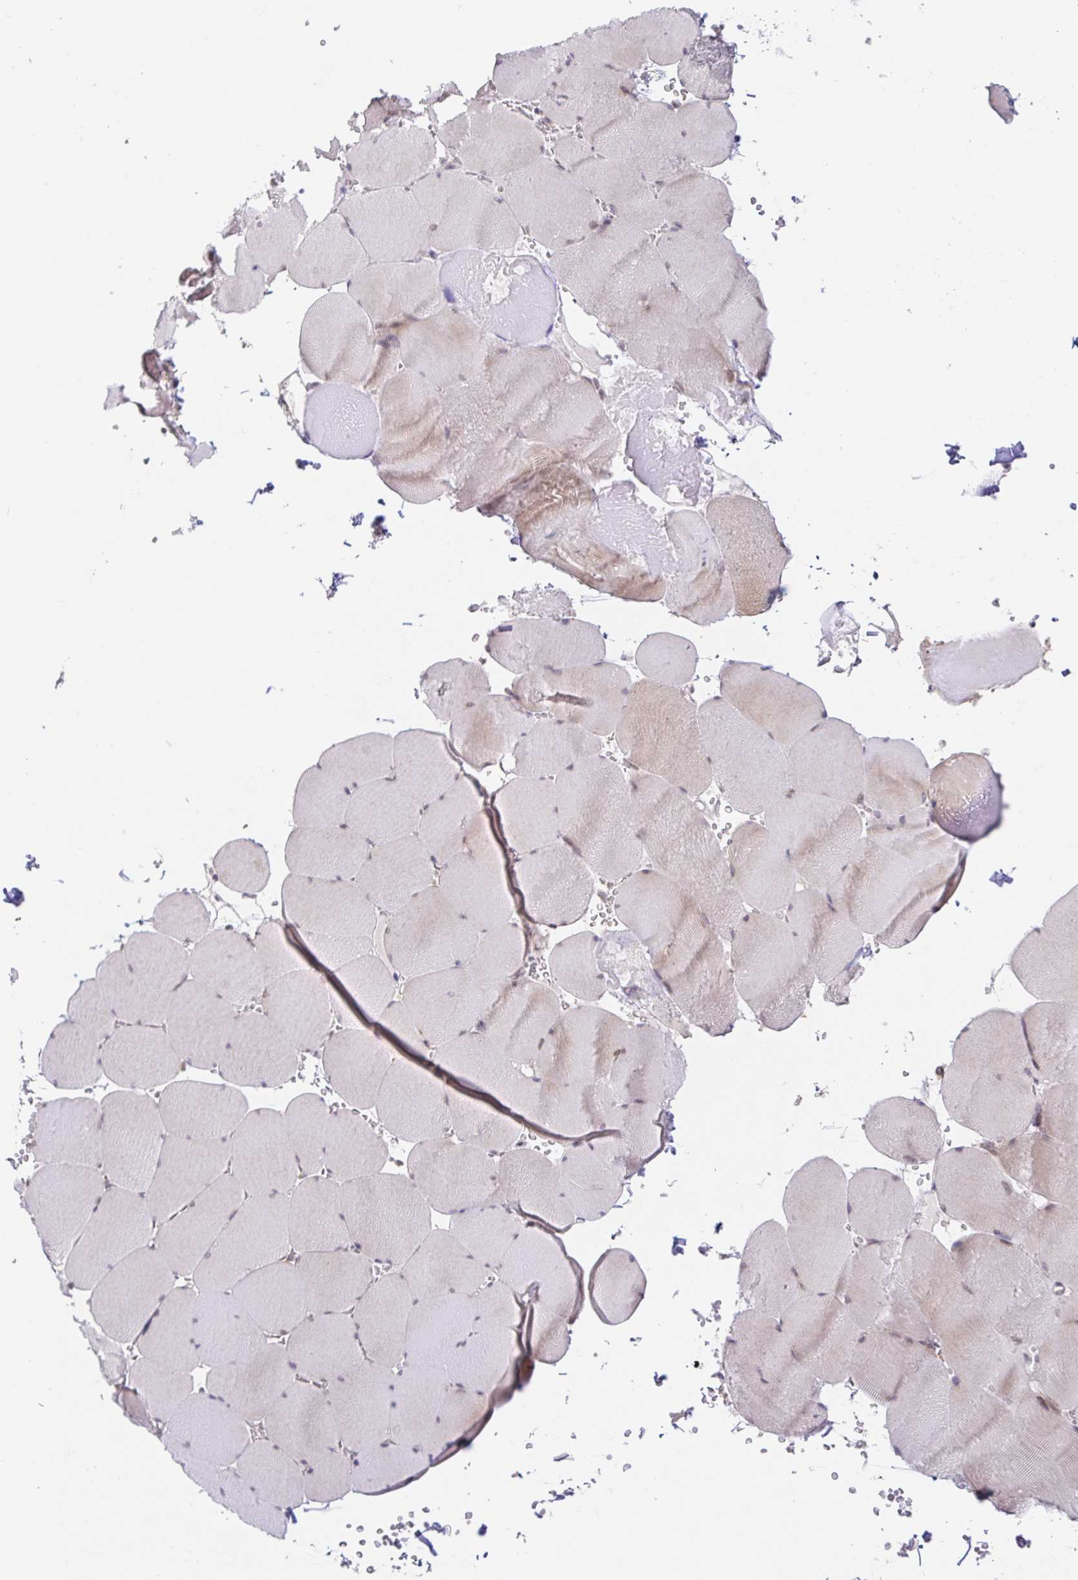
{"staining": {"intensity": "negative", "quantity": "none", "location": "none"}, "tissue": "skeletal muscle", "cell_type": "Myocytes", "image_type": "normal", "snomed": [{"axis": "morphology", "description": "Normal tissue, NOS"}, {"axis": "topography", "description": "Skeletal muscle"}, {"axis": "topography", "description": "Head-Neck"}], "caption": "Protein analysis of normal skeletal muscle reveals no significant expression in myocytes.", "gene": "LARP1", "patient": {"sex": "male", "age": 66}}